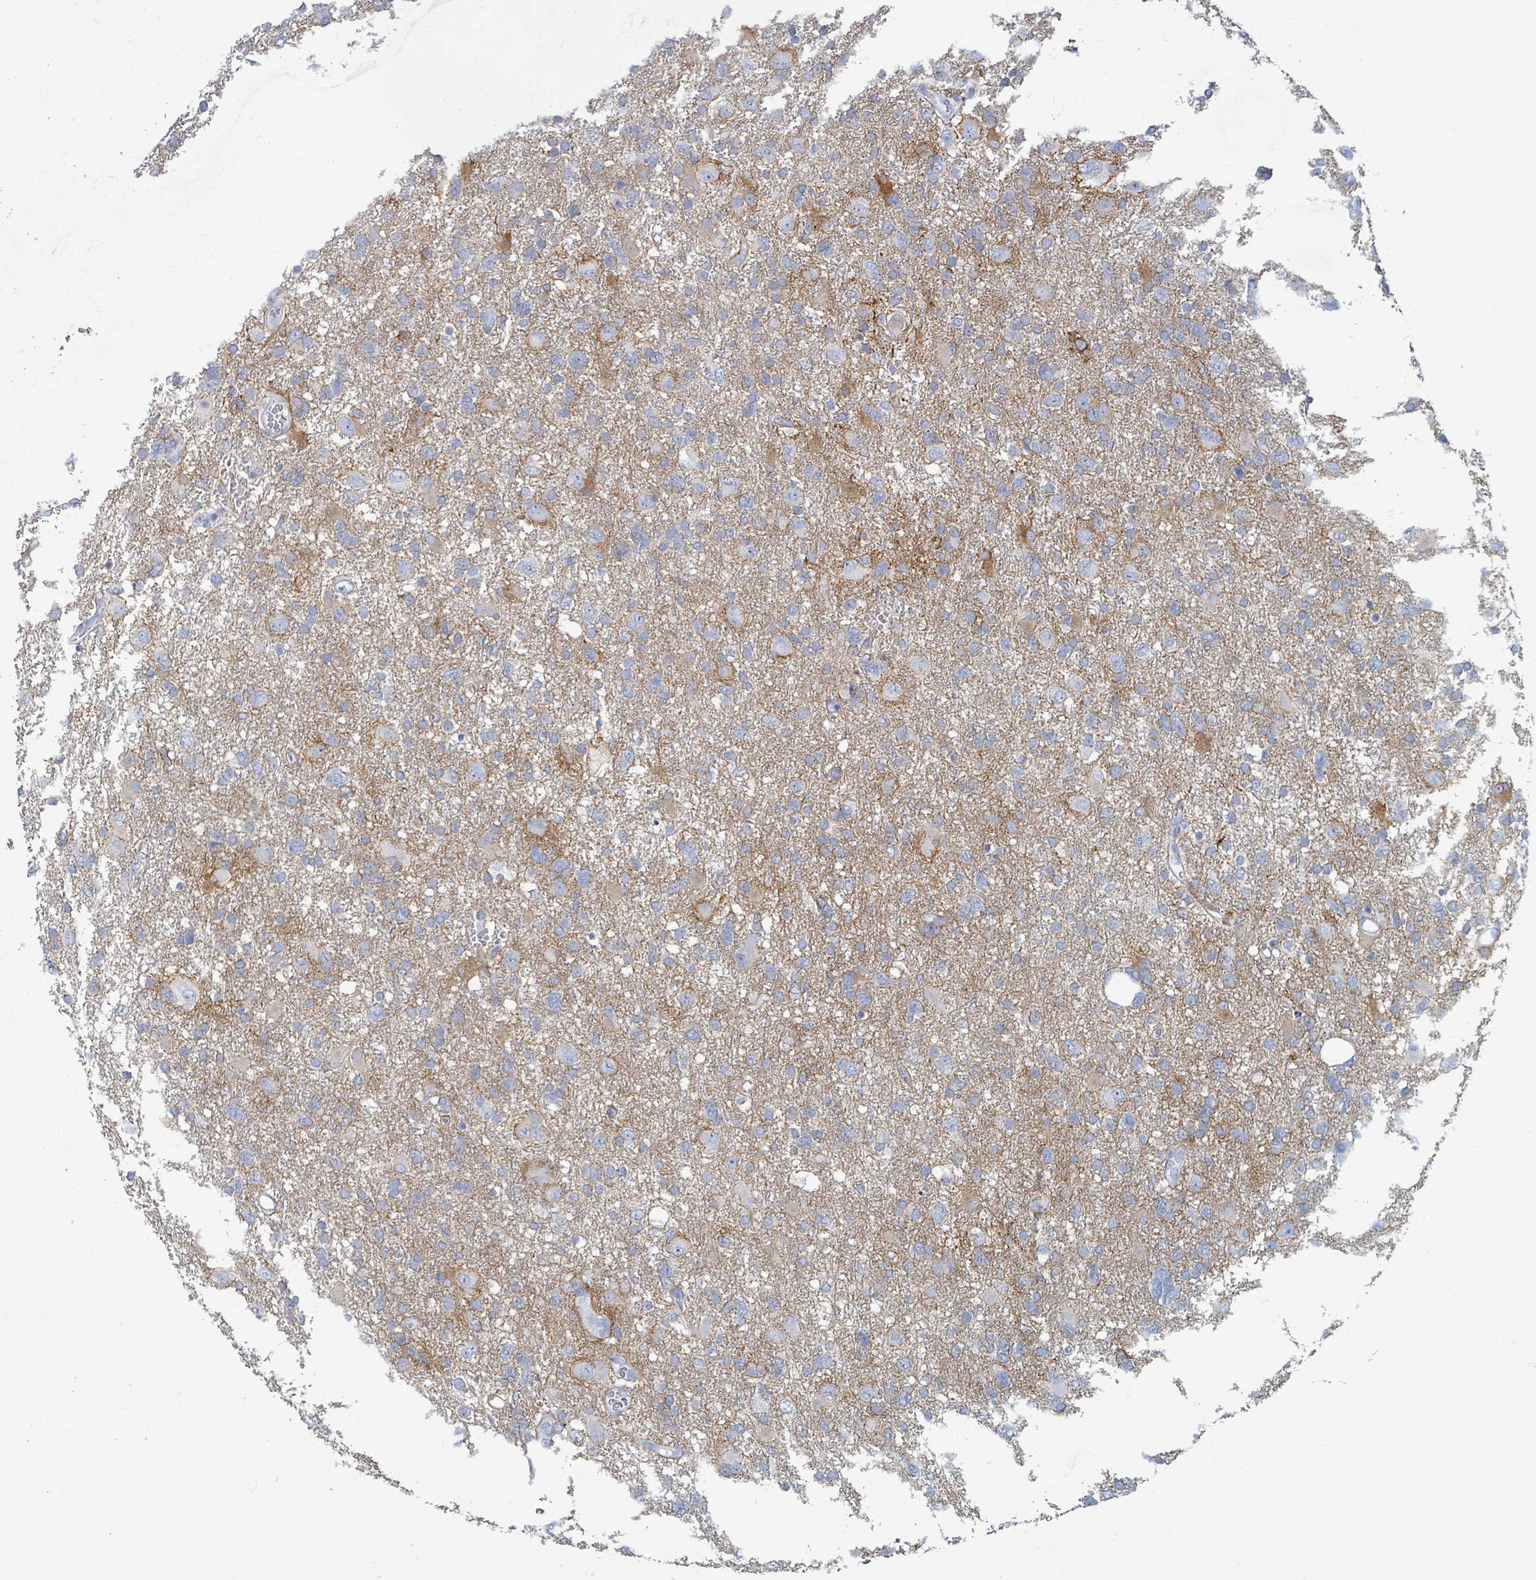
{"staining": {"intensity": "weak", "quantity": "<25%", "location": "cytoplasmic/membranous"}, "tissue": "glioma", "cell_type": "Tumor cells", "image_type": "cancer", "snomed": [{"axis": "morphology", "description": "Glioma, malignant, High grade"}, {"axis": "topography", "description": "Brain"}], "caption": "The immunohistochemistry (IHC) micrograph has no significant staining in tumor cells of malignant glioma (high-grade) tissue.", "gene": "TAS2R1", "patient": {"sex": "male", "age": 61}}